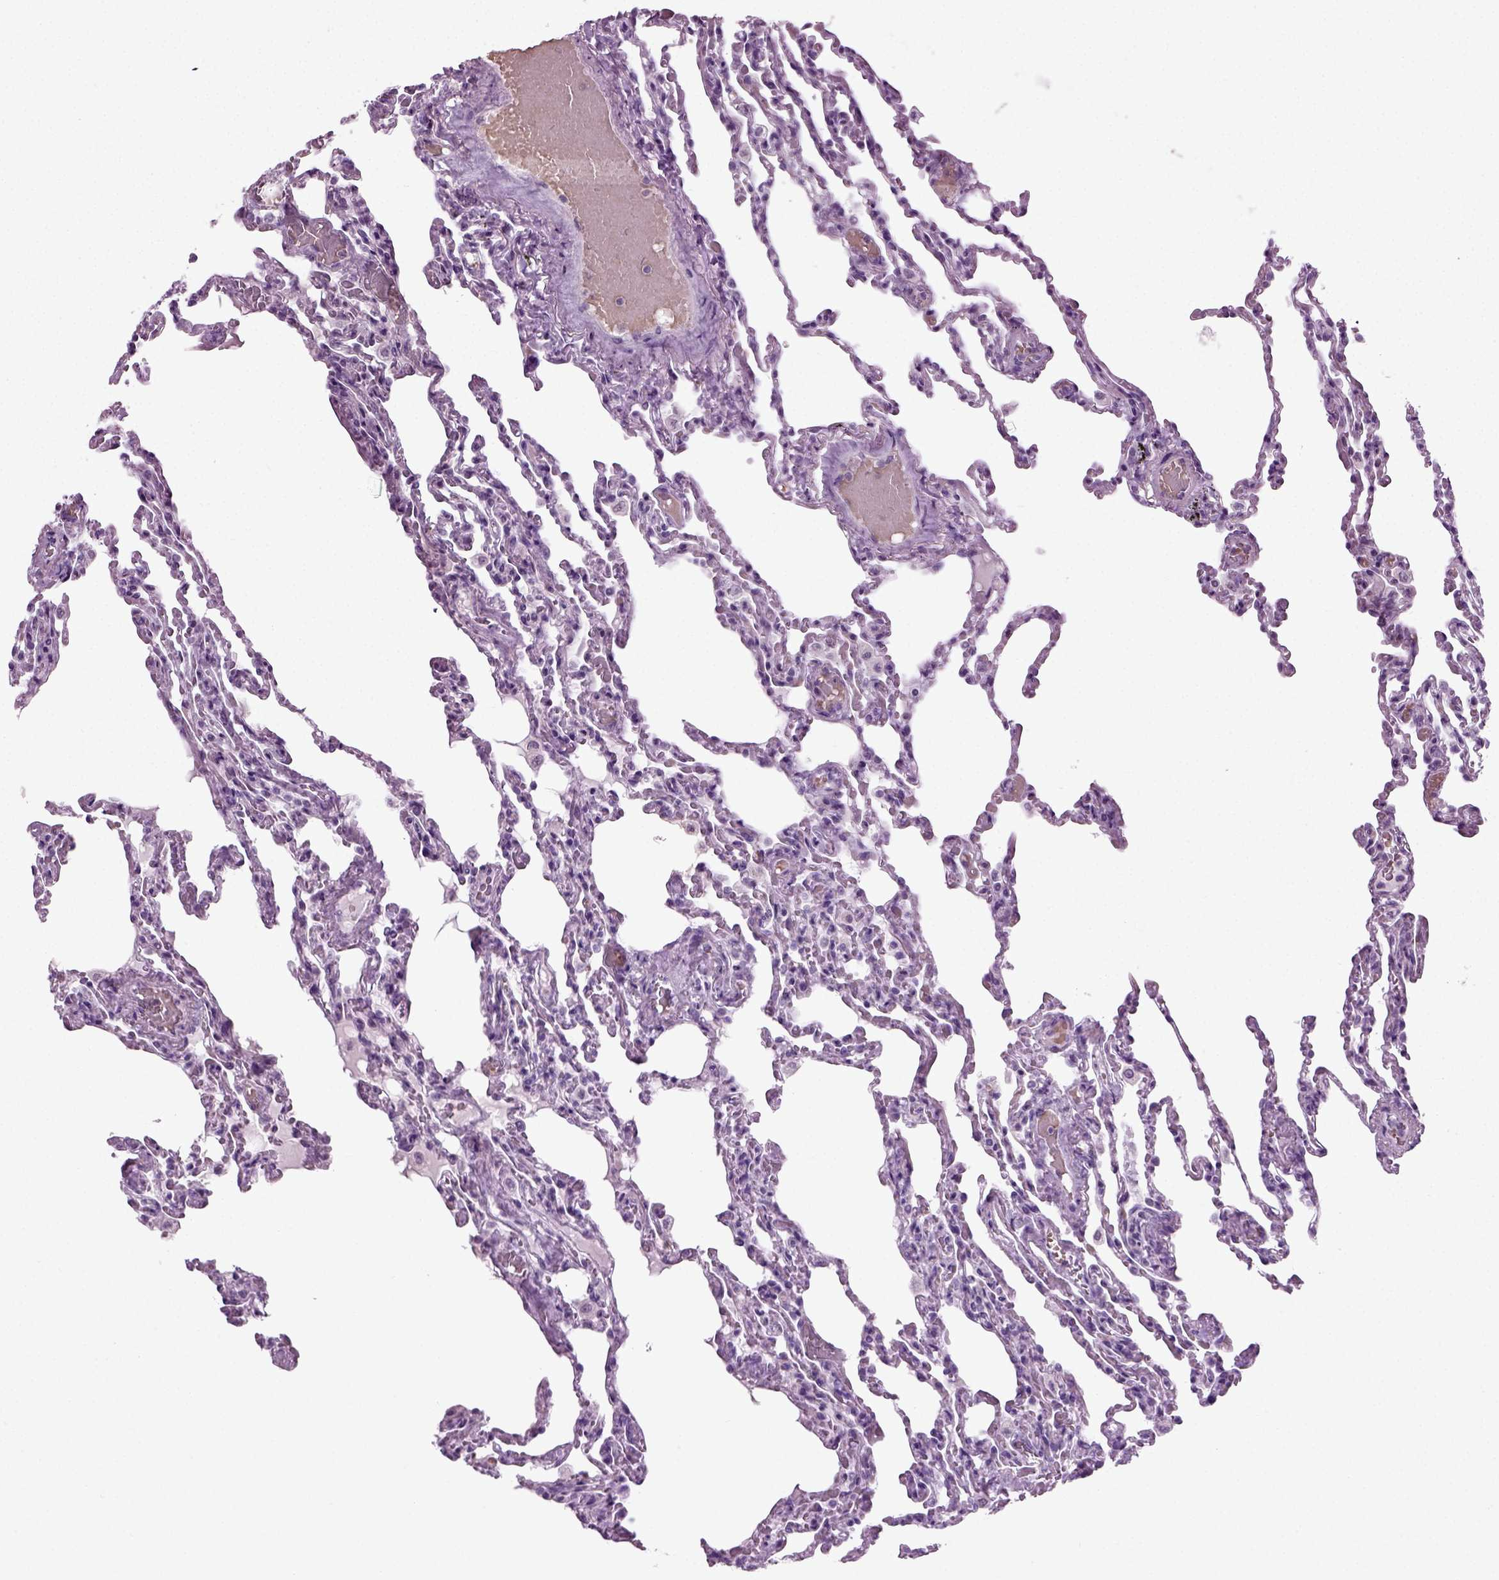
{"staining": {"intensity": "negative", "quantity": "none", "location": "none"}, "tissue": "lung", "cell_type": "Alveolar cells", "image_type": "normal", "snomed": [{"axis": "morphology", "description": "Normal tissue, NOS"}, {"axis": "topography", "description": "Lung"}], "caption": "This photomicrograph is of unremarkable lung stained with immunohistochemistry (IHC) to label a protein in brown with the nuclei are counter-stained blue. There is no staining in alveolar cells.", "gene": "ZC2HC1C", "patient": {"sex": "female", "age": 43}}